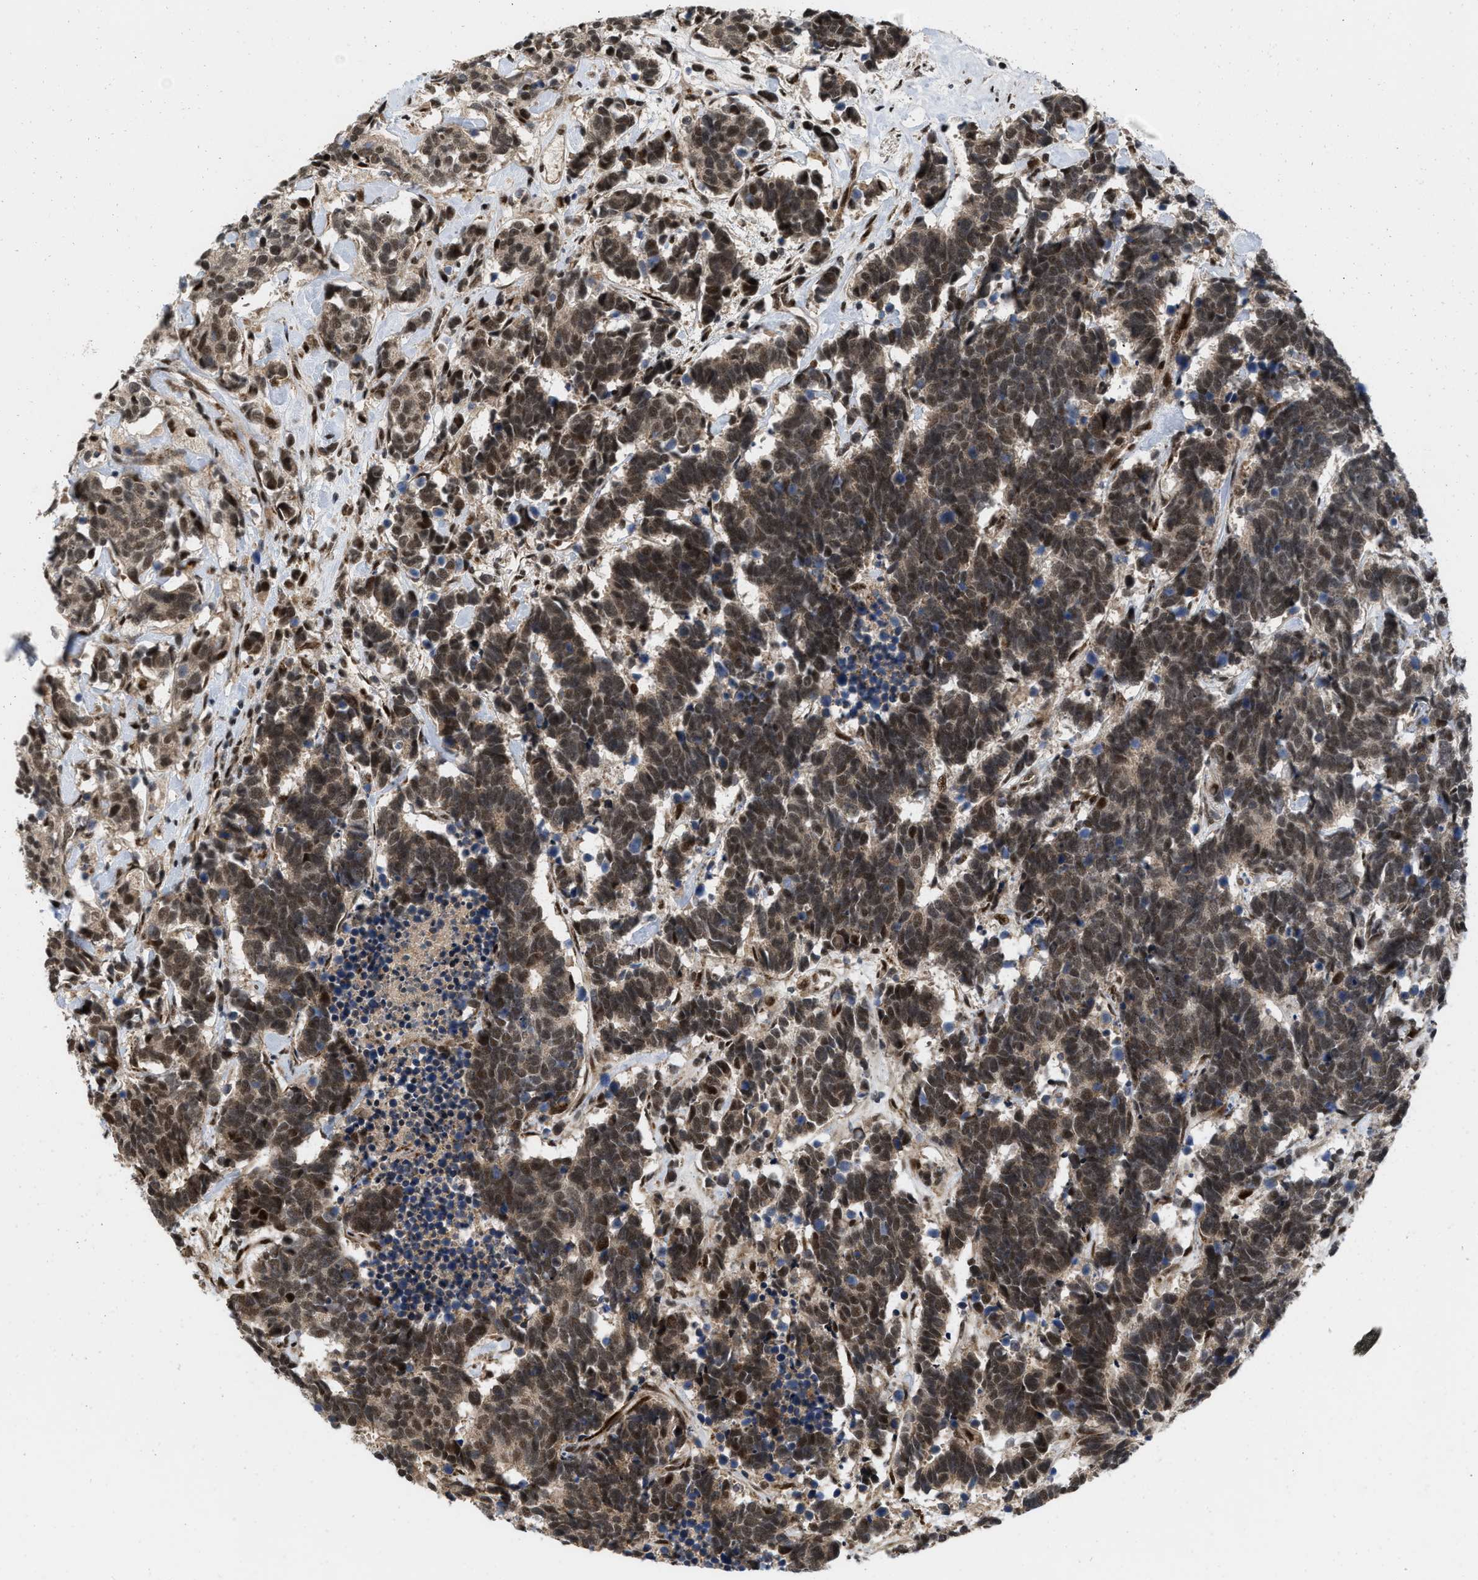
{"staining": {"intensity": "strong", "quantity": ">75%", "location": "nuclear"}, "tissue": "carcinoid", "cell_type": "Tumor cells", "image_type": "cancer", "snomed": [{"axis": "morphology", "description": "Carcinoma, NOS"}, {"axis": "morphology", "description": "Carcinoid, malignant, NOS"}, {"axis": "topography", "description": "Urinary bladder"}], "caption": "IHC staining of carcinoid, which displays high levels of strong nuclear positivity in about >75% of tumor cells indicating strong nuclear protein expression. The staining was performed using DAB (3,3'-diaminobenzidine) (brown) for protein detection and nuclei were counterstained in hematoxylin (blue).", "gene": "ANKRD11", "patient": {"sex": "male", "age": 57}}